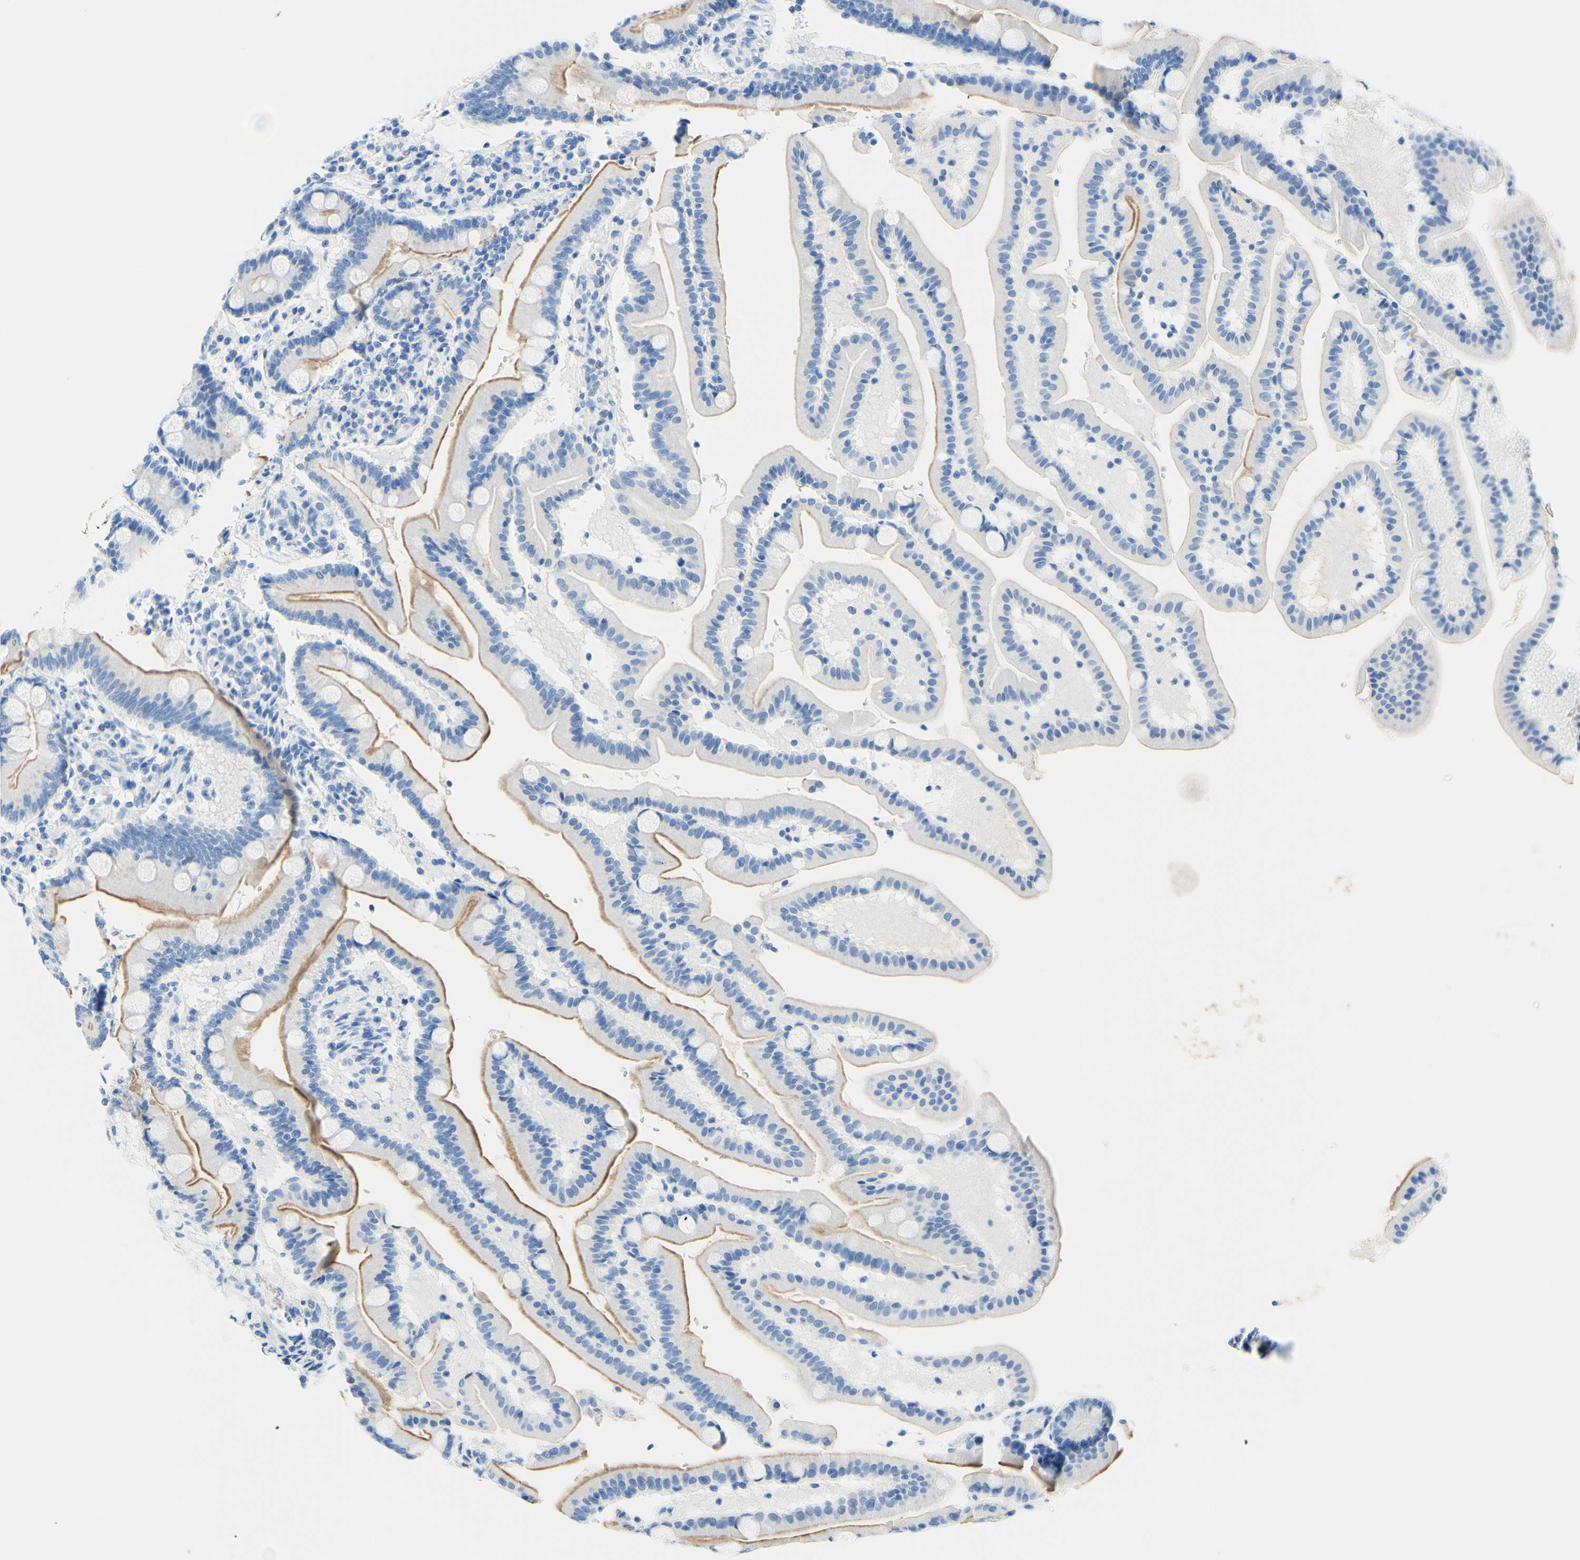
{"staining": {"intensity": "negative", "quantity": "none", "location": "none"}, "tissue": "duodenum", "cell_type": "Glandular cells", "image_type": "normal", "snomed": [{"axis": "morphology", "description": "Normal tissue, NOS"}, {"axis": "topography", "description": "Duodenum"}], "caption": "Duodenum was stained to show a protein in brown. There is no significant expression in glandular cells. (Stains: DAB (3,3'-diaminobenzidine) IHC with hematoxylin counter stain, Microscopy: brightfield microscopy at high magnification).", "gene": "MYH2", "patient": {"sex": "male", "age": 54}}